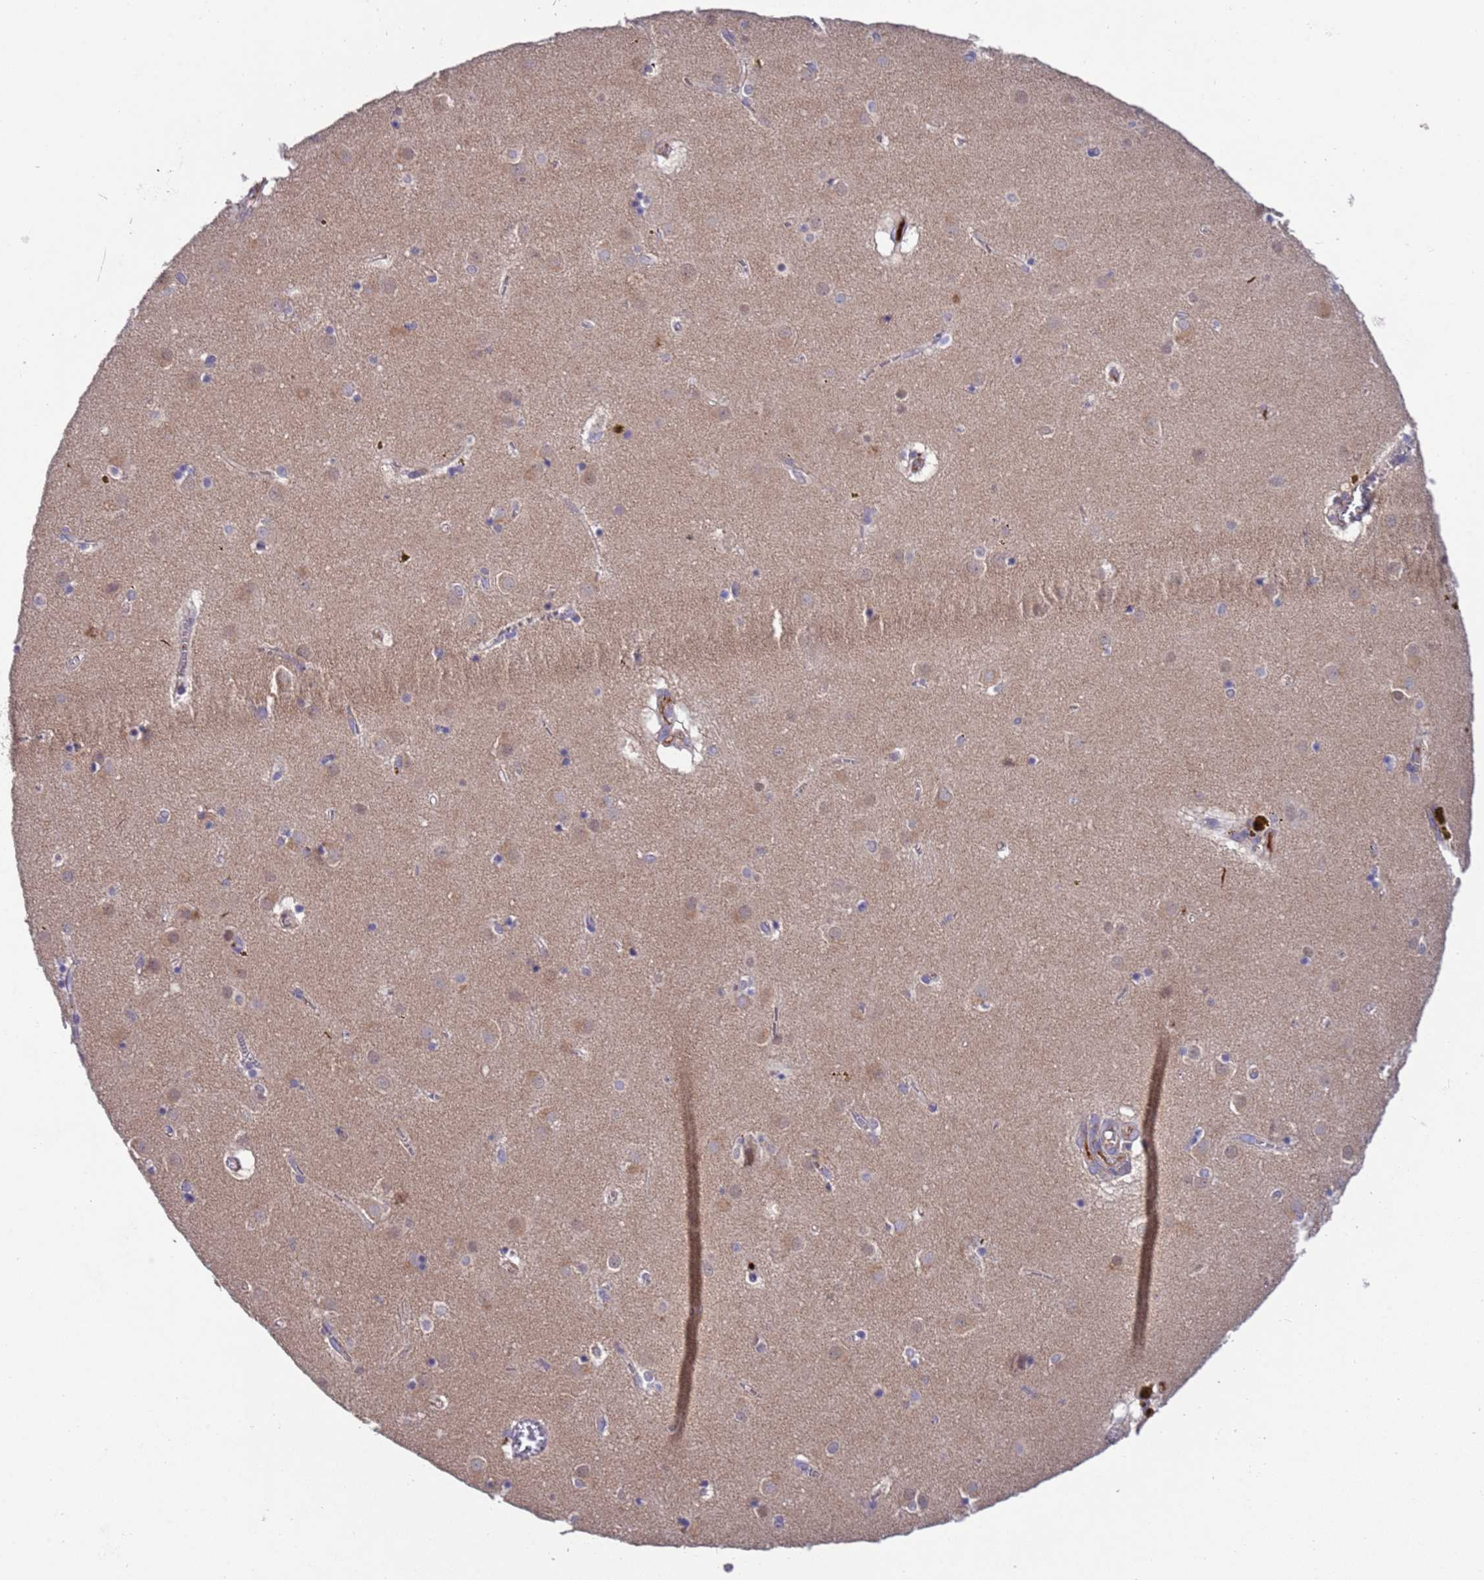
{"staining": {"intensity": "negative", "quantity": "none", "location": "none"}, "tissue": "caudate", "cell_type": "Glial cells", "image_type": "normal", "snomed": [{"axis": "morphology", "description": "Normal tissue, NOS"}, {"axis": "topography", "description": "Lateral ventricle wall"}], "caption": "Human caudate stained for a protein using immunohistochemistry reveals no expression in glial cells.", "gene": "PARP16", "patient": {"sex": "male", "age": 70}}